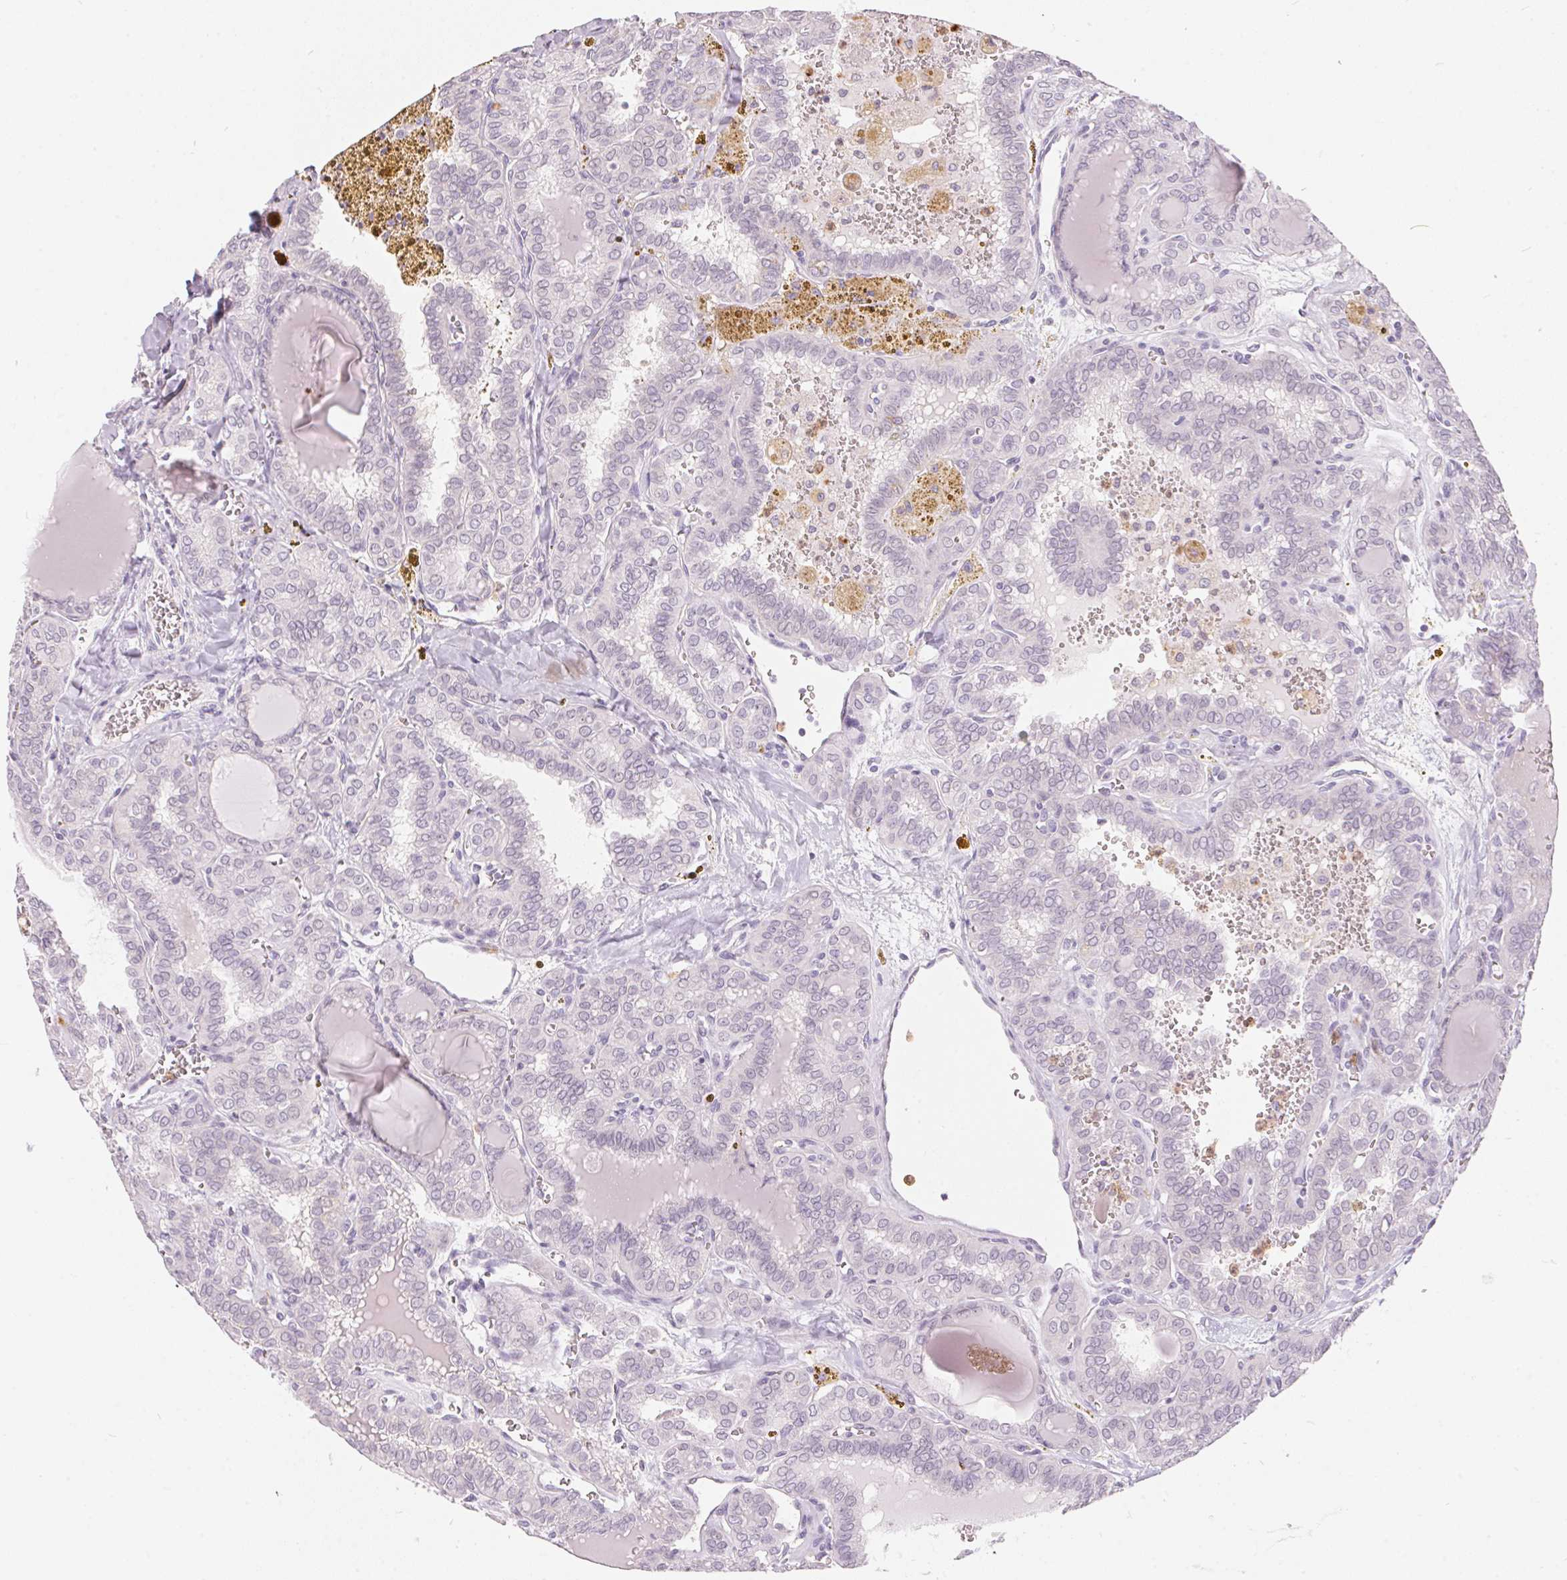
{"staining": {"intensity": "negative", "quantity": "none", "location": "none"}, "tissue": "thyroid cancer", "cell_type": "Tumor cells", "image_type": "cancer", "snomed": [{"axis": "morphology", "description": "Papillary adenocarcinoma, NOS"}, {"axis": "topography", "description": "Thyroid gland"}], "caption": "Immunohistochemistry micrograph of human thyroid cancer stained for a protein (brown), which shows no expression in tumor cells.", "gene": "SERPINB1", "patient": {"sex": "female", "age": 41}}